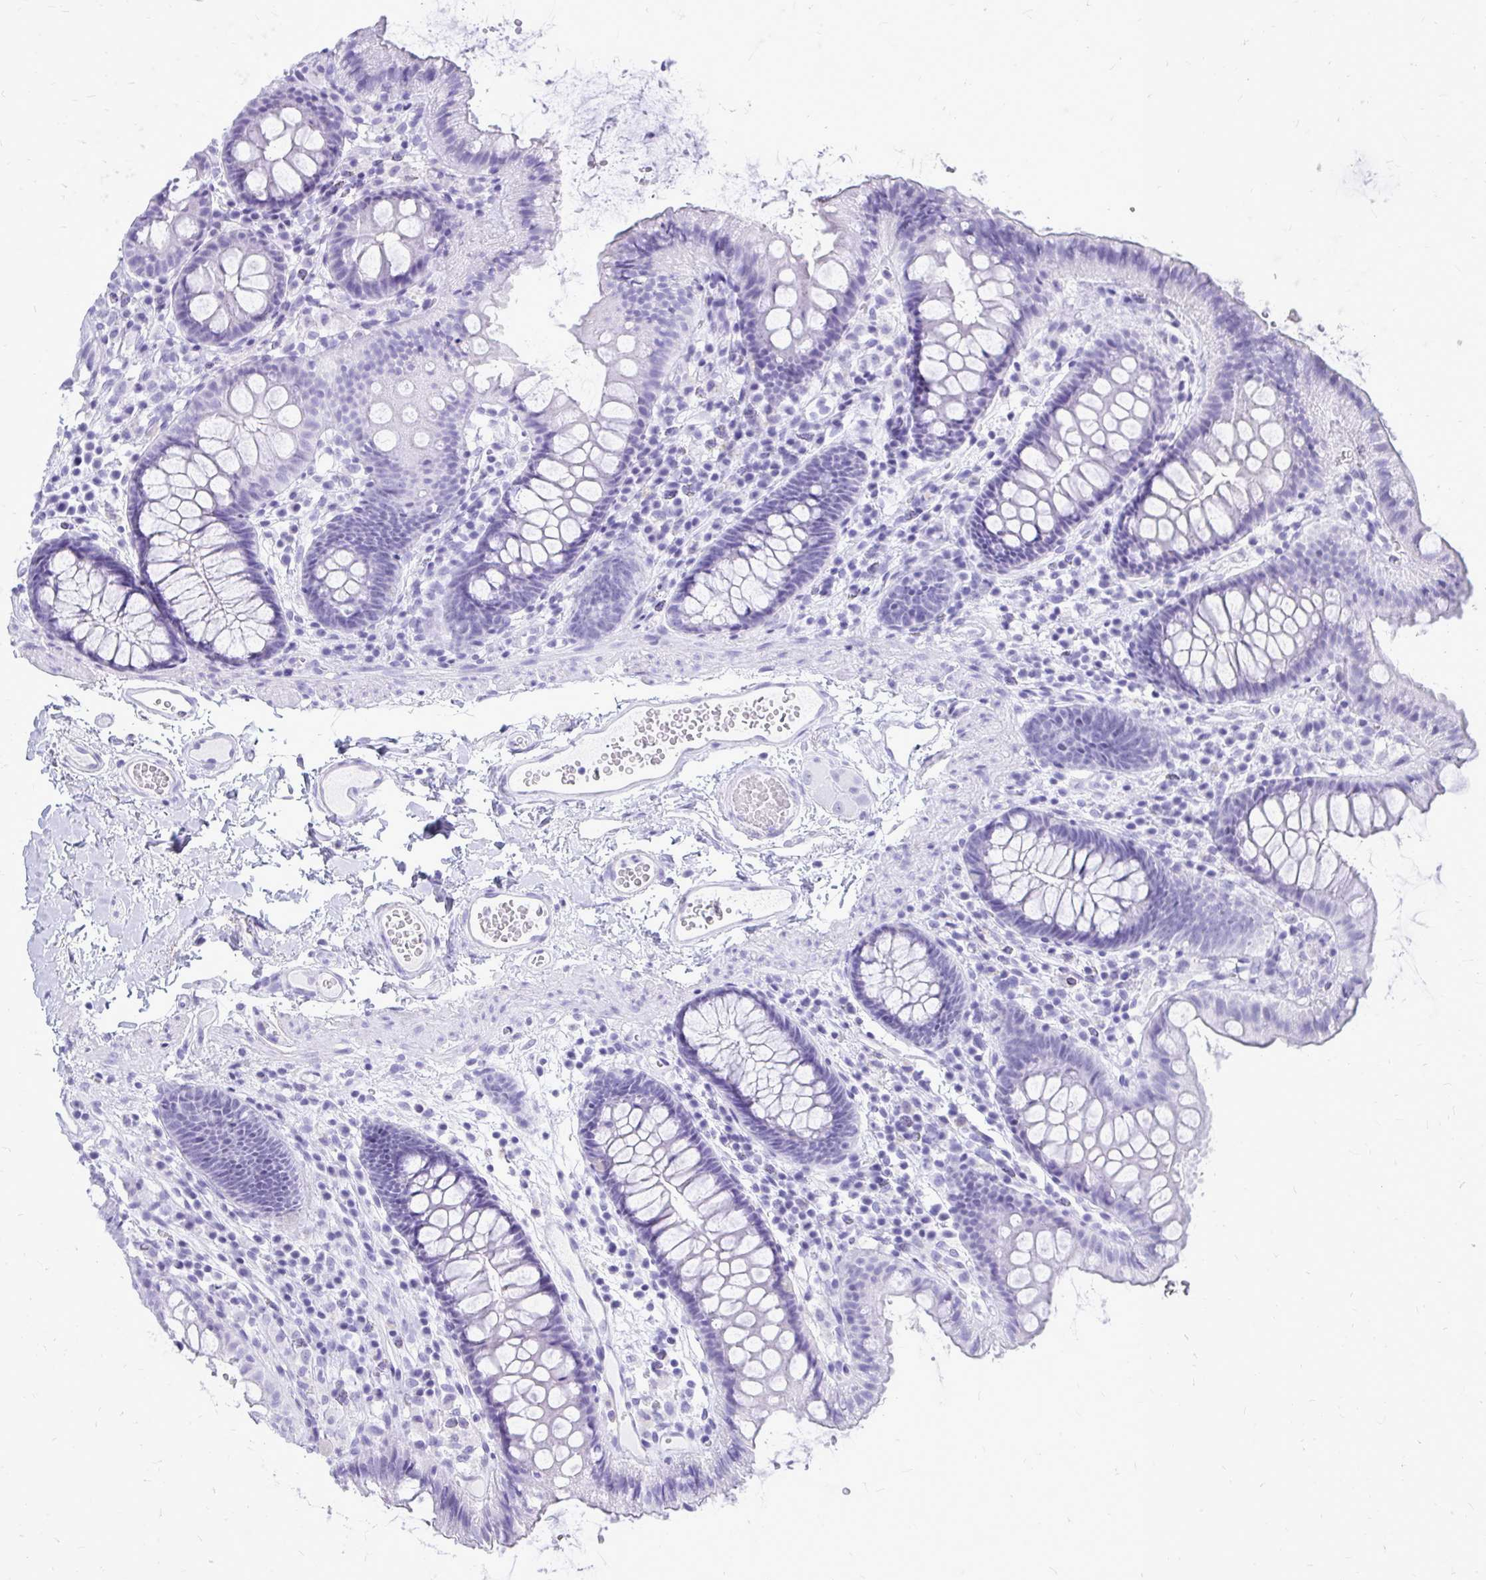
{"staining": {"intensity": "negative", "quantity": "none", "location": "none"}, "tissue": "colon", "cell_type": "Endothelial cells", "image_type": "normal", "snomed": [{"axis": "morphology", "description": "Normal tissue, NOS"}, {"axis": "topography", "description": "Colon"}], "caption": "Colon was stained to show a protein in brown. There is no significant staining in endothelial cells. (Immunohistochemistry, brightfield microscopy, high magnification).", "gene": "OR10R2", "patient": {"sex": "male", "age": 84}}